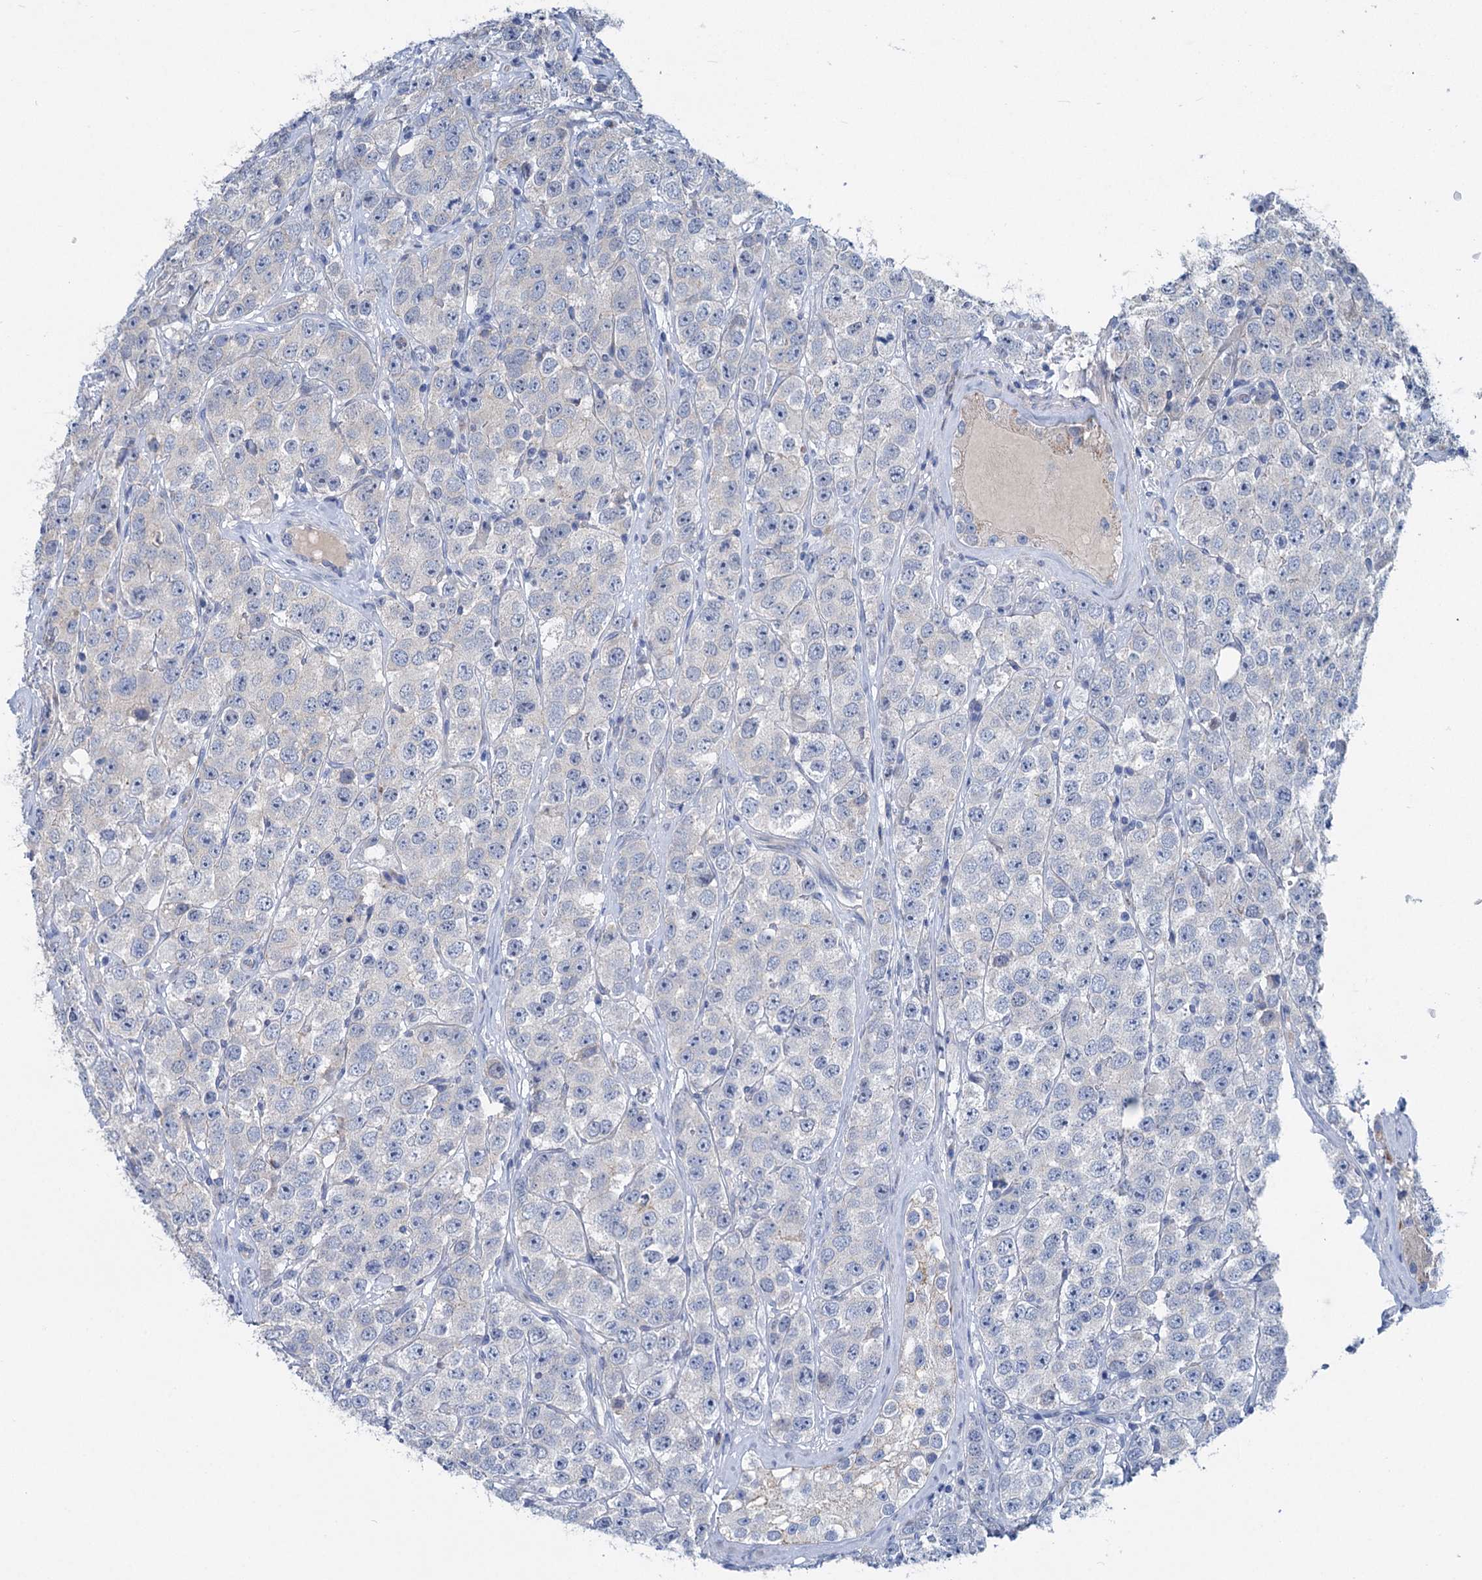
{"staining": {"intensity": "negative", "quantity": "none", "location": "none"}, "tissue": "testis cancer", "cell_type": "Tumor cells", "image_type": "cancer", "snomed": [{"axis": "morphology", "description": "Seminoma, NOS"}, {"axis": "topography", "description": "Testis"}], "caption": "A high-resolution photomicrograph shows IHC staining of testis seminoma, which displays no significant positivity in tumor cells.", "gene": "CHDH", "patient": {"sex": "male", "age": 28}}